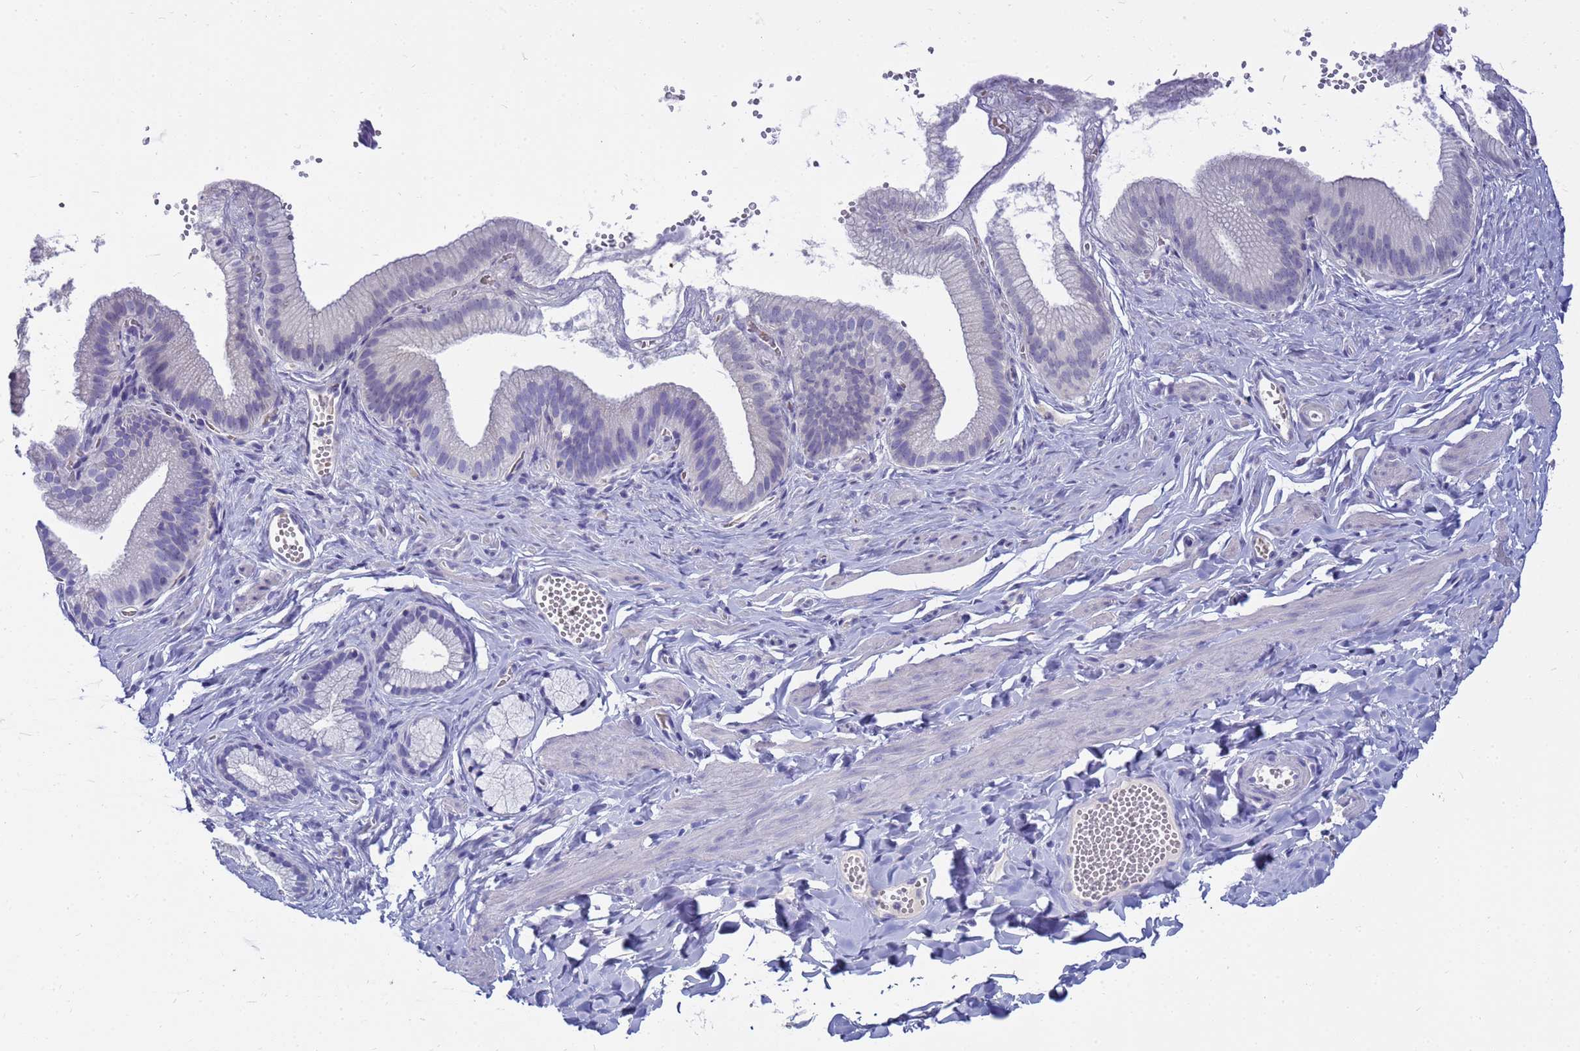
{"staining": {"intensity": "negative", "quantity": "none", "location": "none"}, "tissue": "adipose tissue", "cell_type": "Adipocytes", "image_type": "normal", "snomed": [{"axis": "morphology", "description": "Normal tissue, NOS"}, {"axis": "topography", "description": "Gallbladder"}, {"axis": "topography", "description": "Peripheral nerve tissue"}], "caption": "Normal adipose tissue was stained to show a protein in brown. There is no significant expression in adipocytes. (DAB IHC with hematoxylin counter stain).", "gene": "SYCN", "patient": {"sex": "male", "age": 38}}